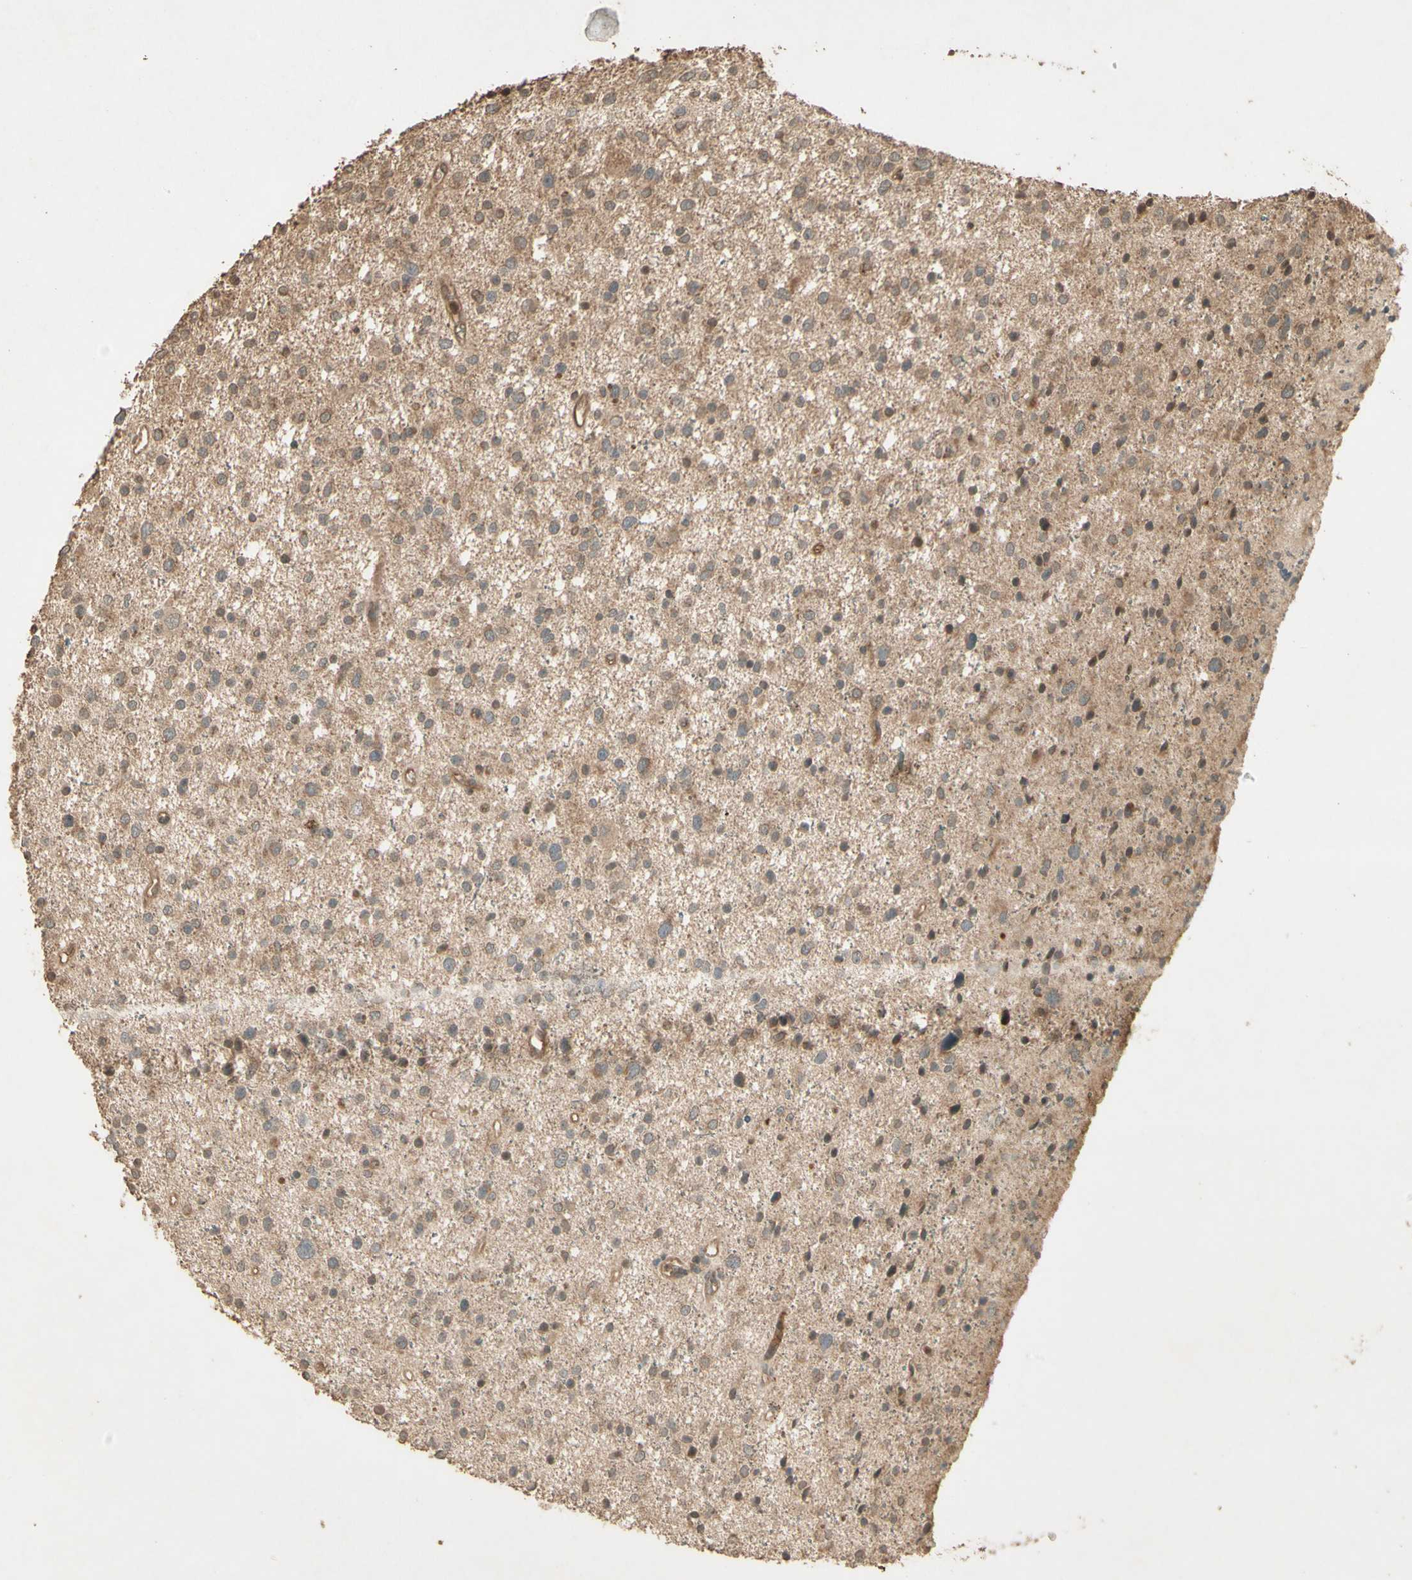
{"staining": {"intensity": "moderate", "quantity": "25%-75%", "location": "cytoplasmic/membranous"}, "tissue": "glioma", "cell_type": "Tumor cells", "image_type": "cancer", "snomed": [{"axis": "morphology", "description": "Glioma, malignant, Low grade"}, {"axis": "topography", "description": "Brain"}], "caption": "A brown stain shows moderate cytoplasmic/membranous staining of a protein in malignant glioma (low-grade) tumor cells.", "gene": "SMAD9", "patient": {"sex": "female", "age": 37}}